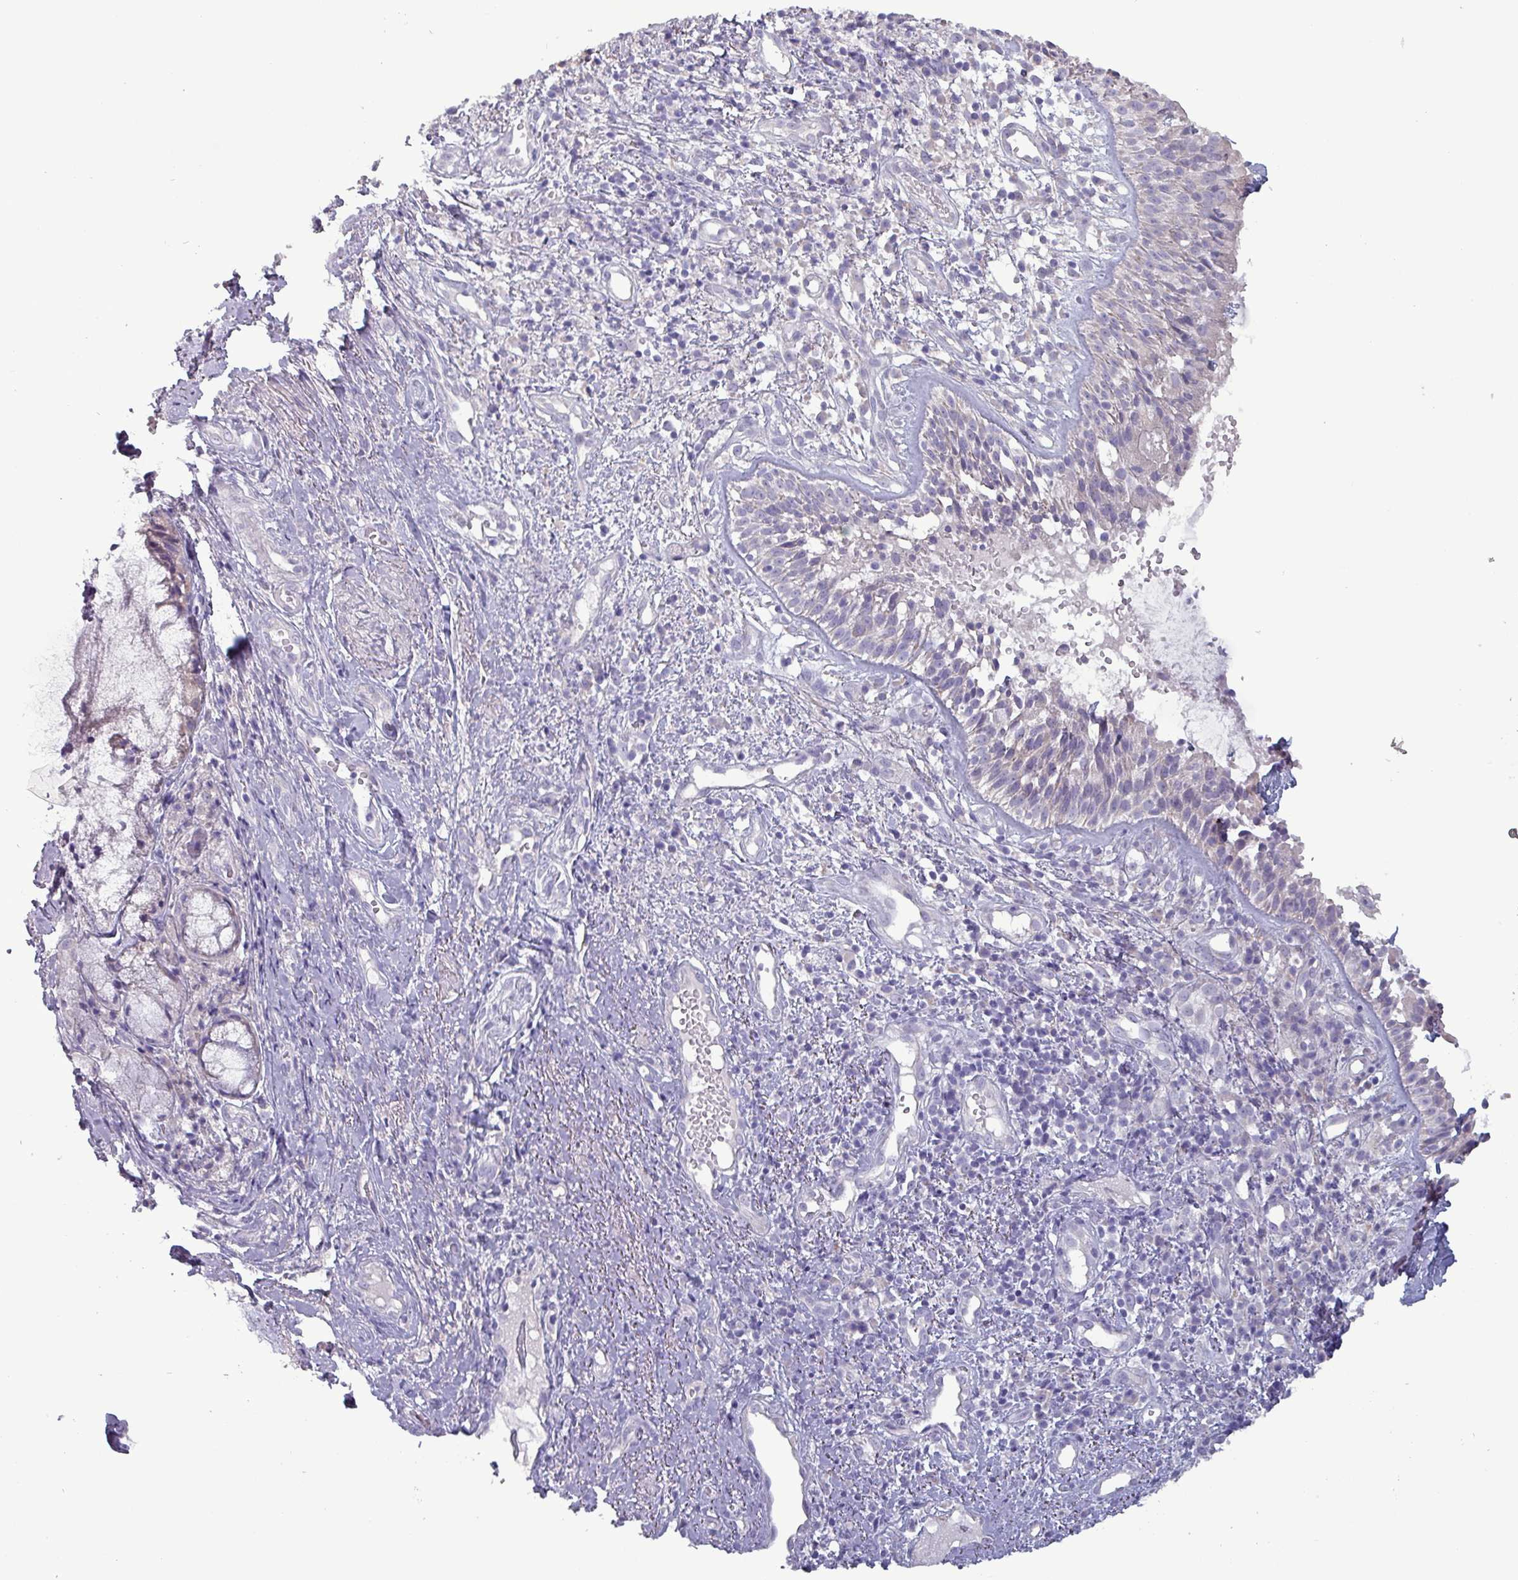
{"staining": {"intensity": "moderate", "quantity": "<25%", "location": "cytoplasmic/membranous"}, "tissue": "nasopharynx", "cell_type": "Respiratory epithelial cells", "image_type": "normal", "snomed": [{"axis": "morphology", "description": "Normal tissue, NOS"}, {"axis": "topography", "description": "Cartilage tissue"}, {"axis": "topography", "description": "Nasopharynx"}, {"axis": "topography", "description": "Thyroid gland"}], "caption": "Unremarkable nasopharynx displays moderate cytoplasmic/membranous positivity in about <25% of respiratory epithelial cells.", "gene": "HSD3B7", "patient": {"sex": "male", "age": 63}}